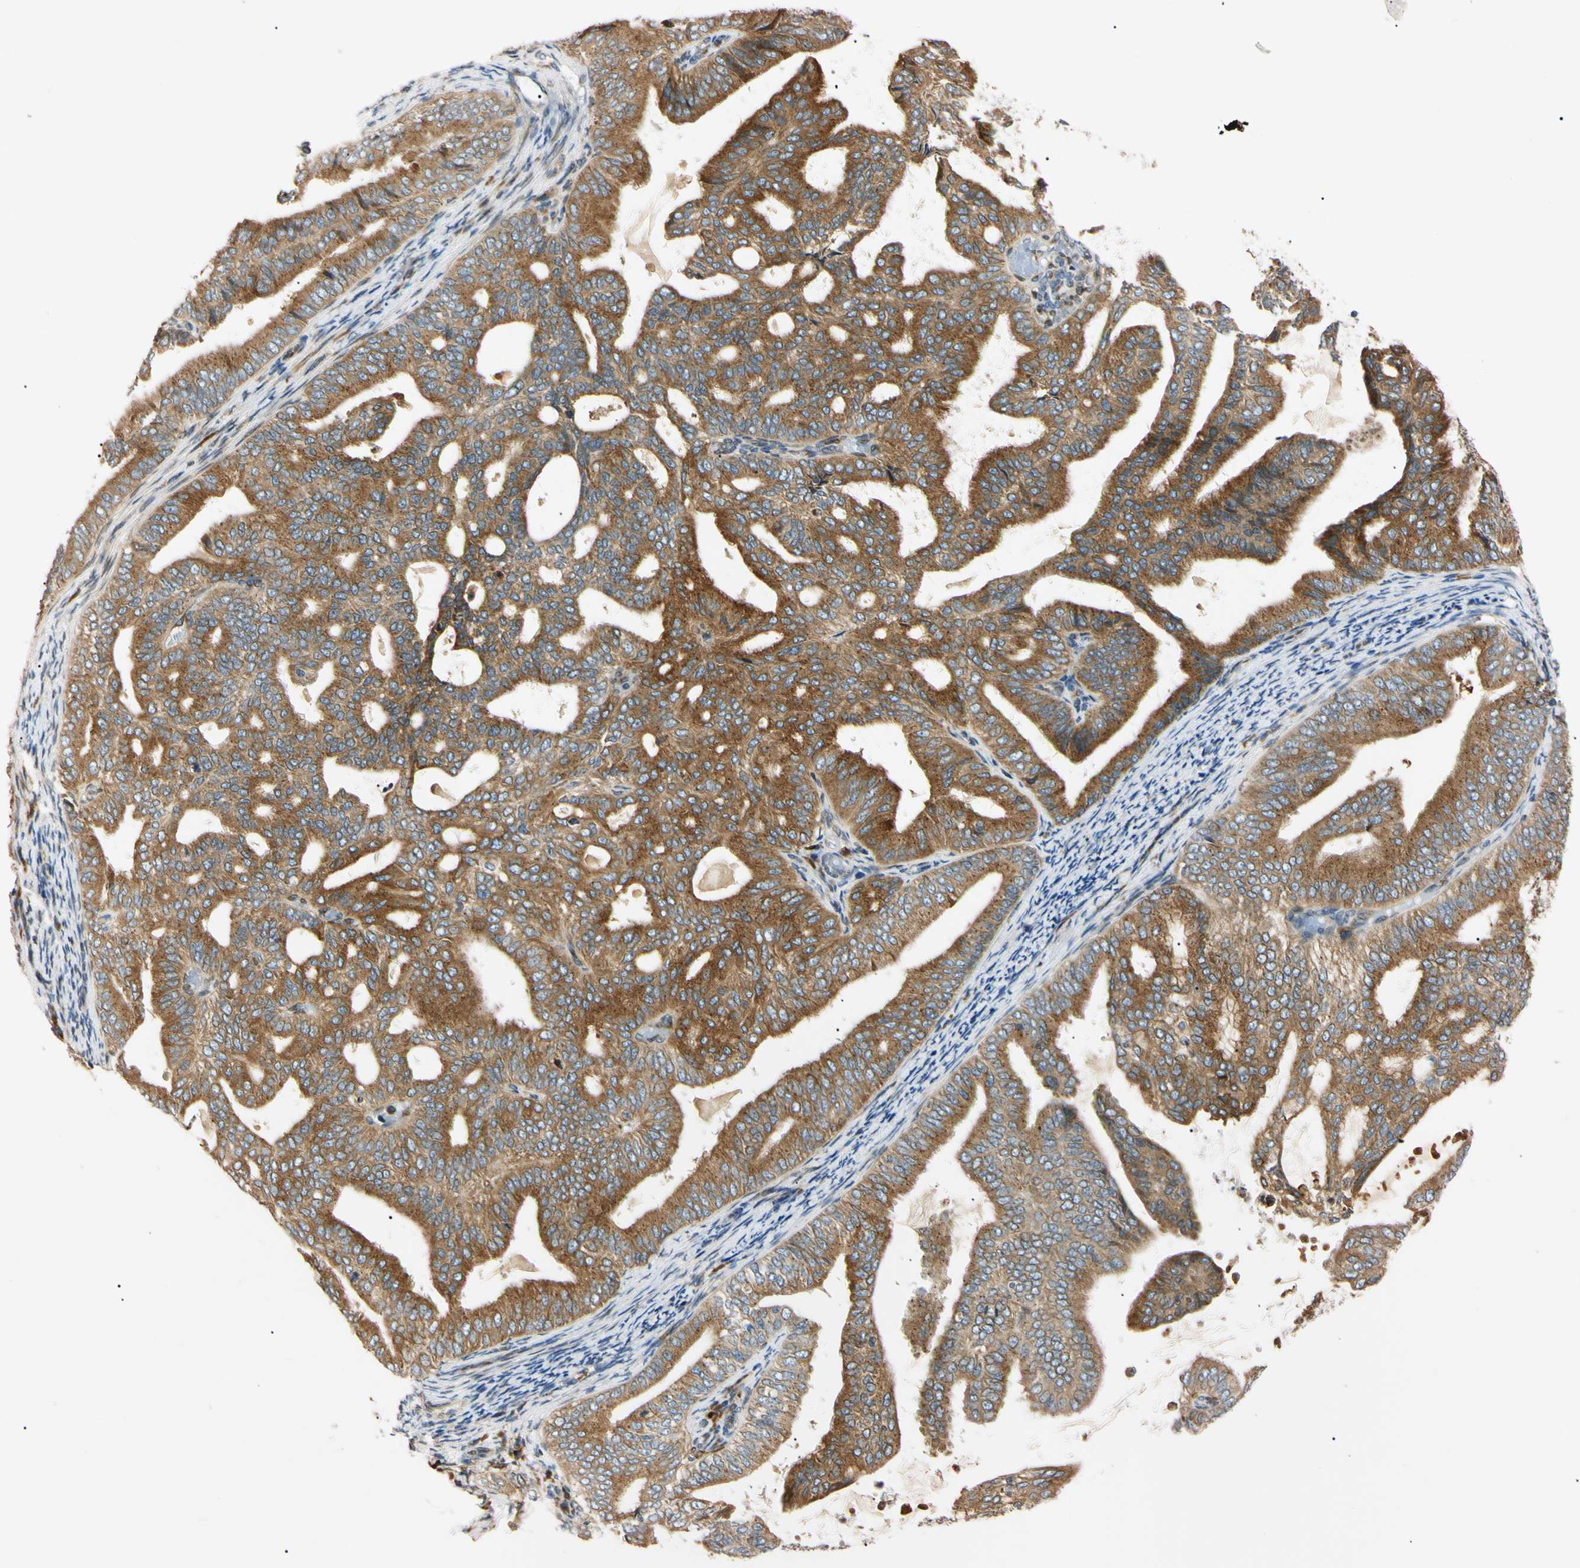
{"staining": {"intensity": "moderate", "quantity": ">75%", "location": "cytoplasmic/membranous"}, "tissue": "endometrial cancer", "cell_type": "Tumor cells", "image_type": "cancer", "snomed": [{"axis": "morphology", "description": "Adenocarcinoma, NOS"}, {"axis": "topography", "description": "Endometrium"}], "caption": "About >75% of tumor cells in endometrial cancer demonstrate moderate cytoplasmic/membranous protein positivity as visualized by brown immunohistochemical staining.", "gene": "IER3IP1", "patient": {"sex": "female", "age": 58}}